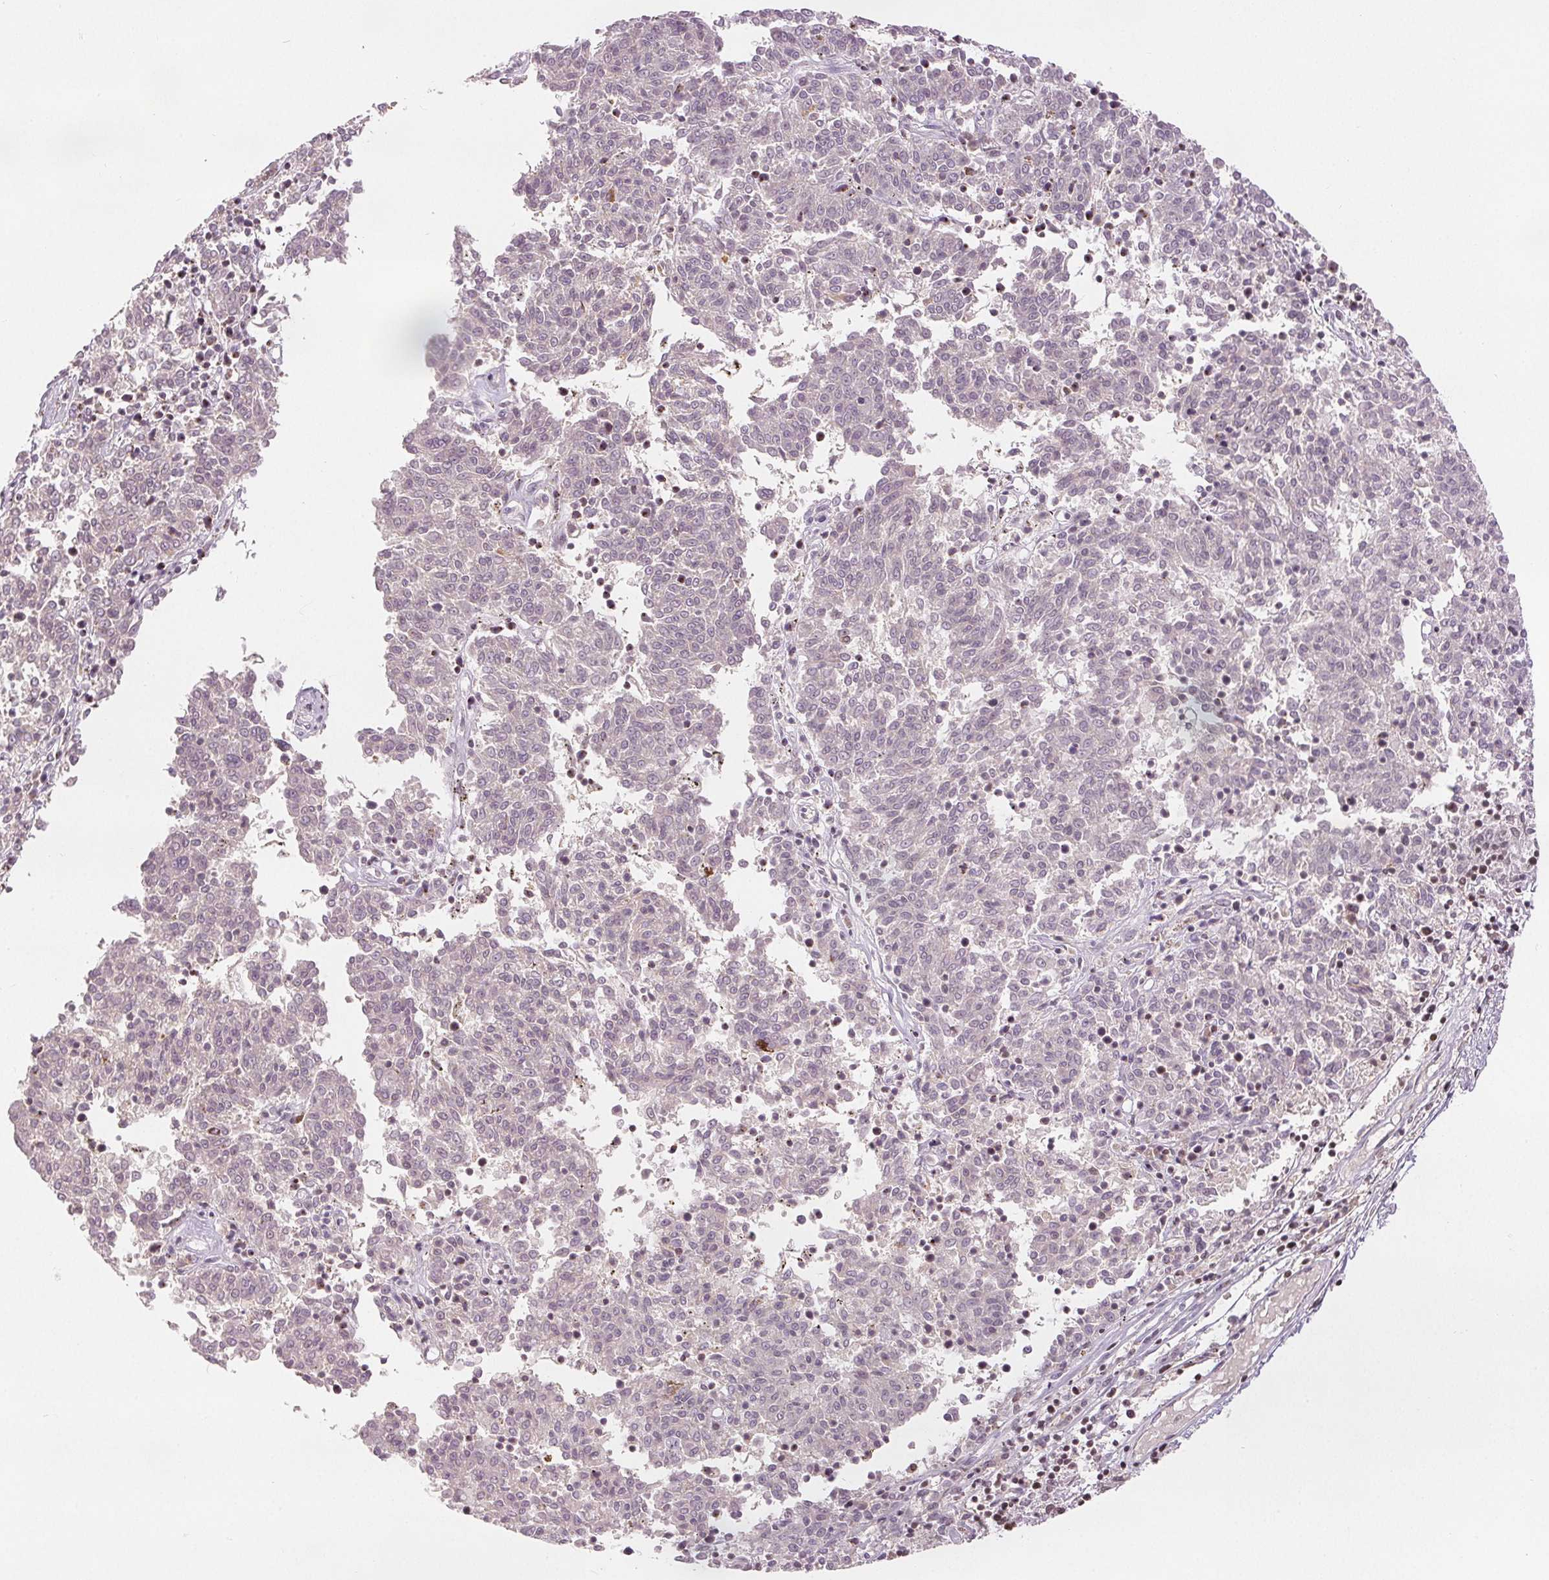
{"staining": {"intensity": "negative", "quantity": "none", "location": "none"}, "tissue": "melanoma", "cell_type": "Tumor cells", "image_type": "cancer", "snomed": [{"axis": "morphology", "description": "Malignant melanoma, NOS"}, {"axis": "topography", "description": "Skin"}], "caption": "Immunohistochemistry (IHC) histopathology image of human melanoma stained for a protein (brown), which shows no staining in tumor cells.", "gene": "DEK", "patient": {"sex": "female", "age": 72}}